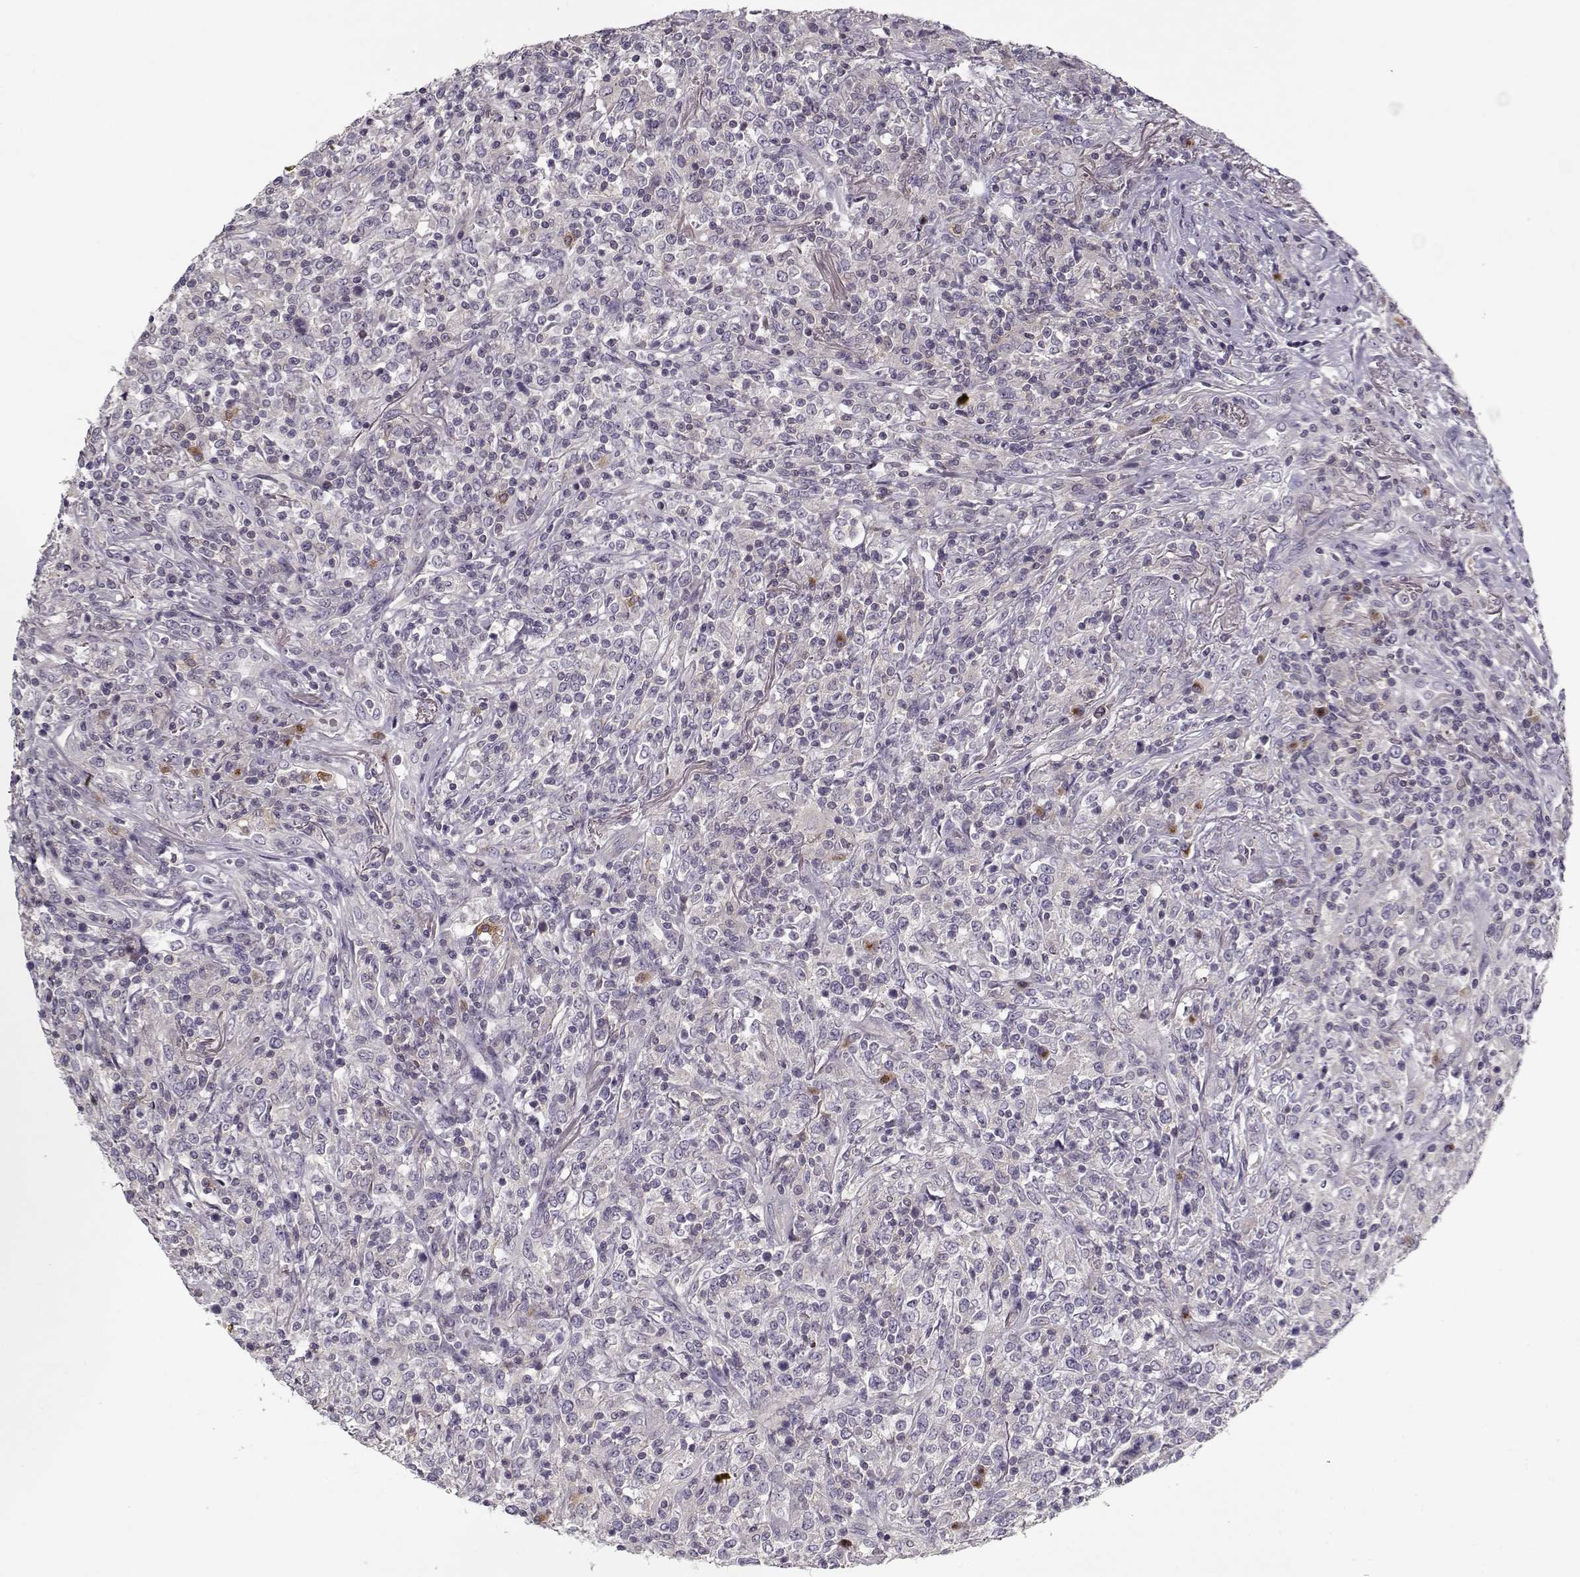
{"staining": {"intensity": "negative", "quantity": "none", "location": "none"}, "tissue": "lymphoma", "cell_type": "Tumor cells", "image_type": "cancer", "snomed": [{"axis": "morphology", "description": "Malignant lymphoma, non-Hodgkin's type, High grade"}, {"axis": "topography", "description": "Lung"}], "caption": "Tumor cells are negative for protein expression in human lymphoma.", "gene": "UNC13D", "patient": {"sex": "male", "age": 79}}